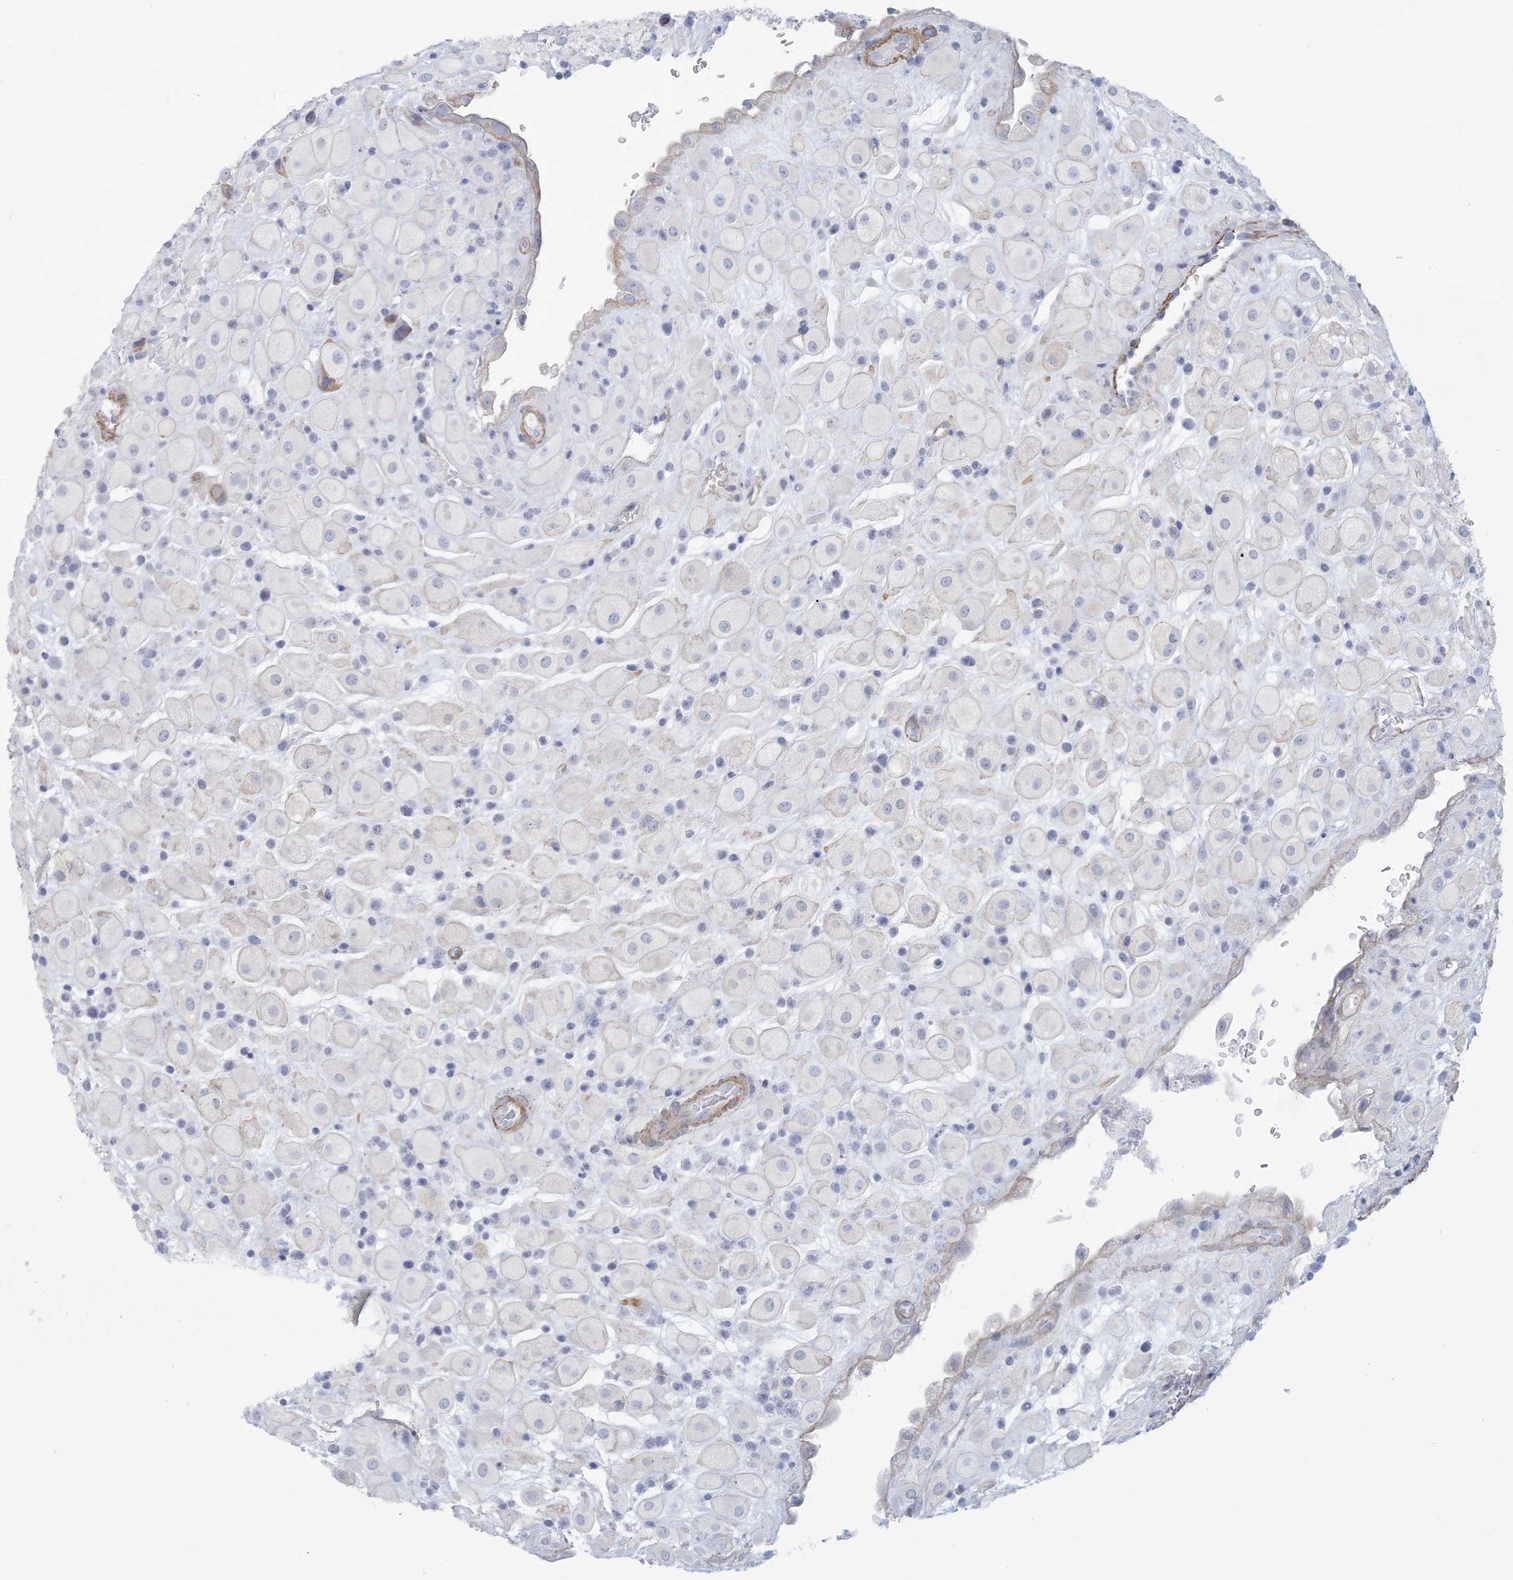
{"staining": {"intensity": "negative", "quantity": "none", "location": "none"}, "tissue": "placenta", "cell_type": "Decidual cells", "image_type": "normal", "snomed": [{"axis": "morphology", "description": "Normal tissue, NOS"}, {"axis": "topography", "description": "Placenta"}], "caption": "DAB (3,3'-diaminobenzidine) immunohistochemical staining of unremarkable placenta reveals no significant positivity in decidual cells.", "gene": "AGXT", "patient": {"sex": "female", "age": 35}}